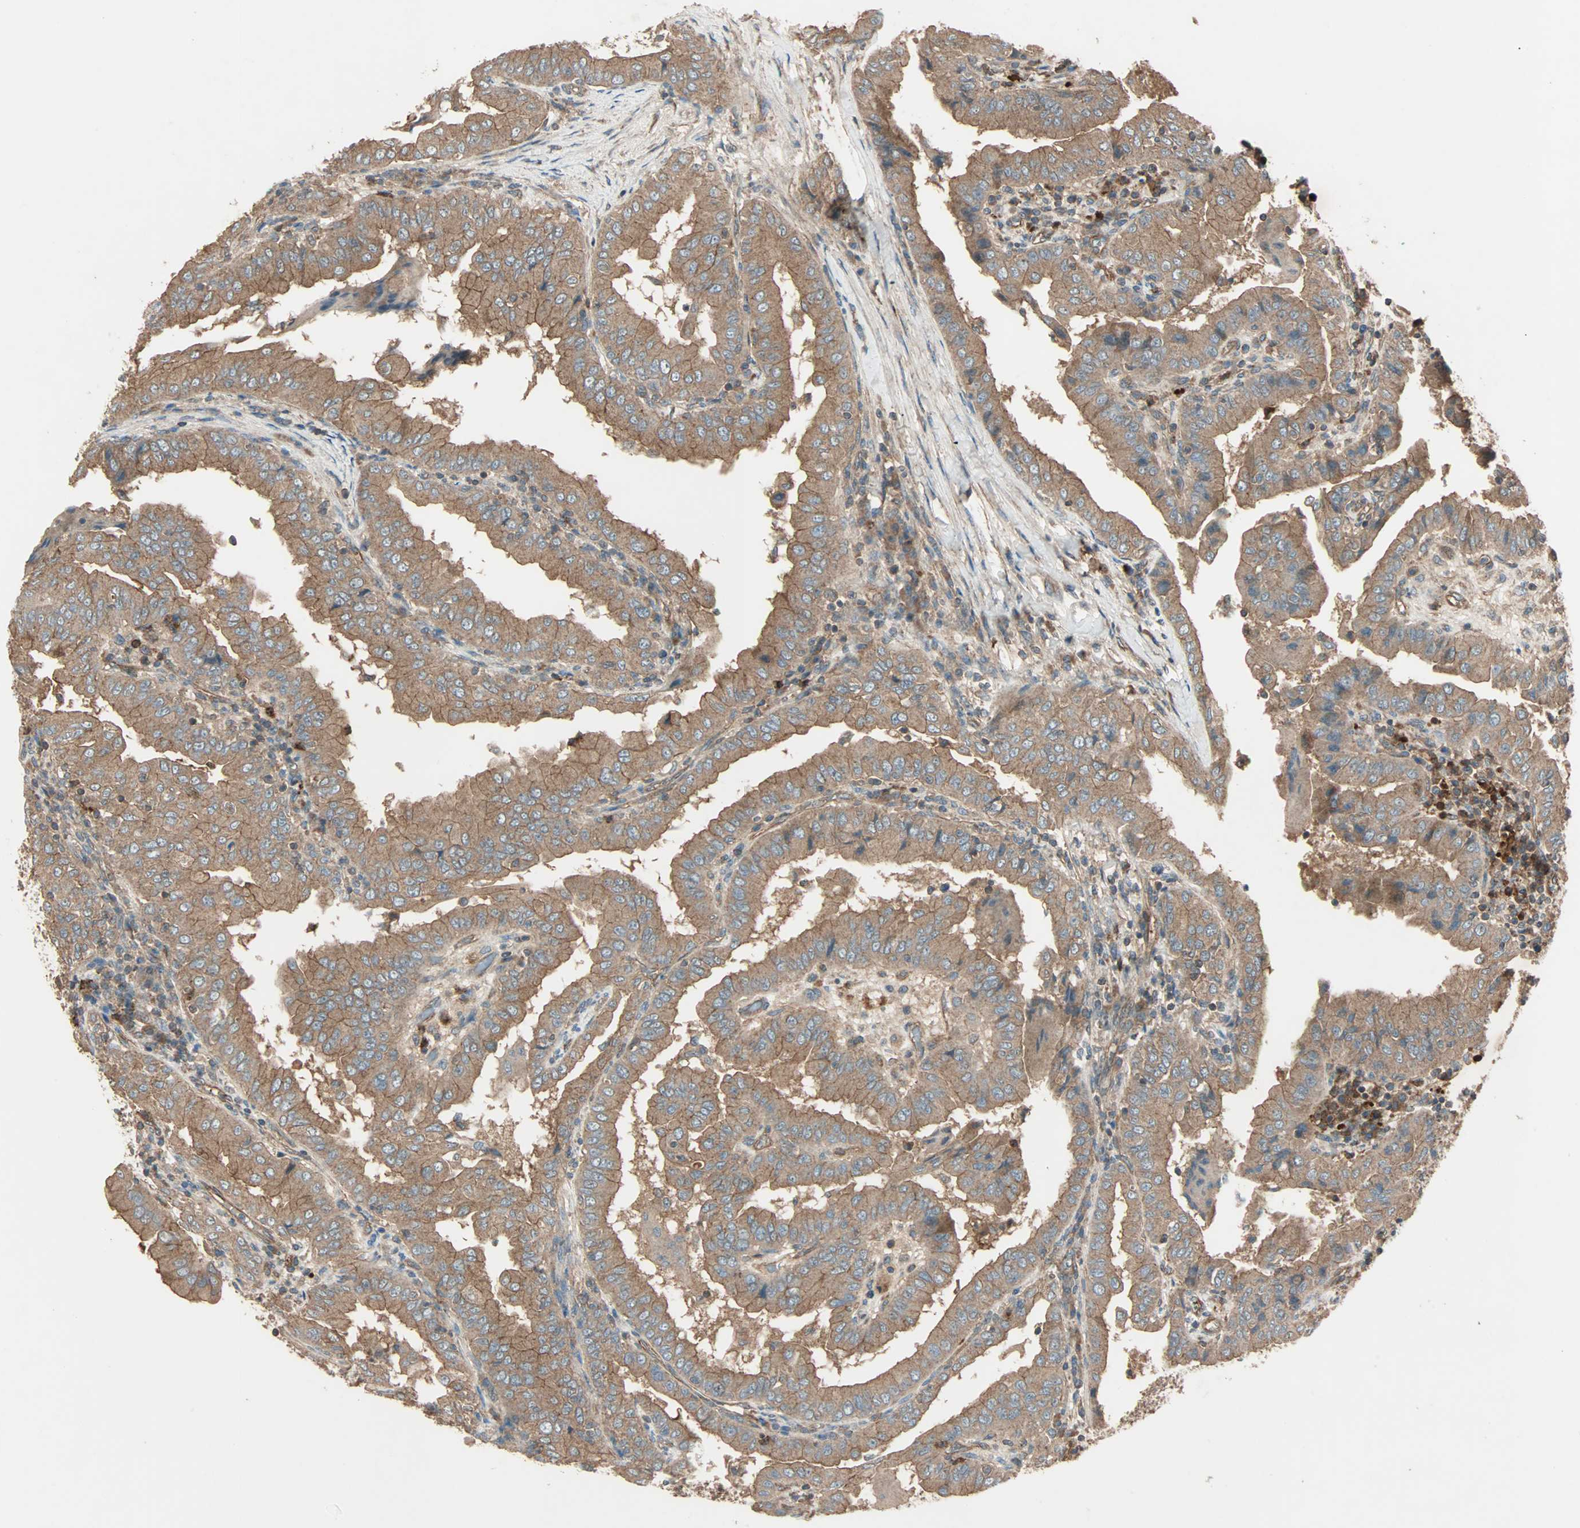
{"staining": {"intensity": "moderate", "quantity": ">75%", "location": "cytoplasmic/membranous"}, "tissue": "thyroid cancer", "cell_type": "Tumor cells", "image_type": "cancer", "snomed": [{"axis": "morphology", "description": "Papillary adenocarcinoma, NOS"}, {"axis": "topography", "description": "Thyroid gland"}], "caption": "High-power microscopy captured an immunohistochemistry (IHC) histopathology image of thyroid cancer (papillary adenocarcinoma), revealing moderate cytoplasmic/membranous positivity in approximately >75% of tumor cells.", "gene": "GCK", "patient": {"sex": "male", "age": 33}}